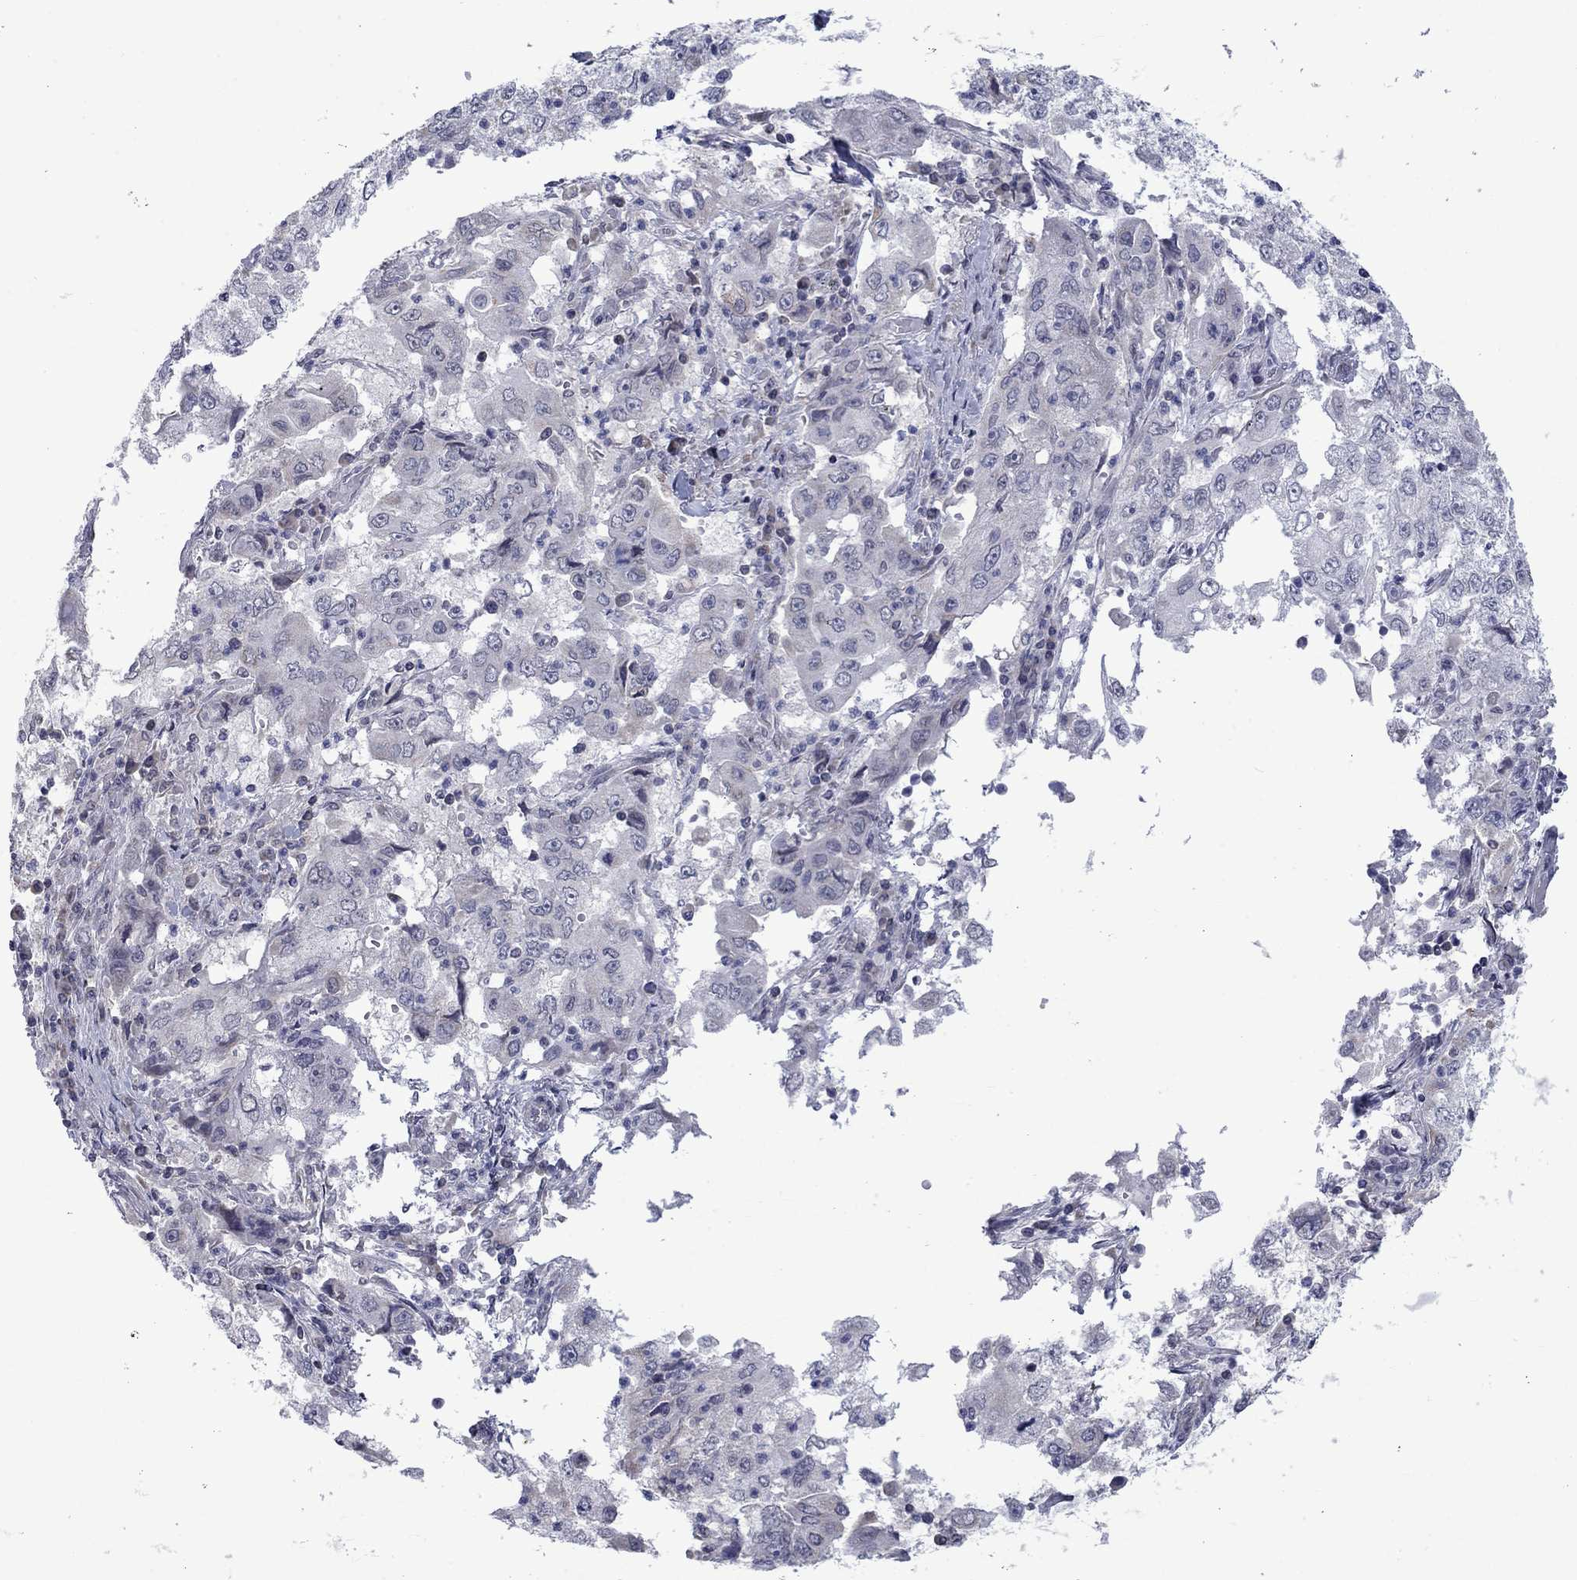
{"staining": {"intensity": "negative", "quantity": "none", "location": "none"}, "tissue": "cervical cancer", "cell_type": "Tumor cells", "image_type": "cancer", "snomed": [{"axis": "morphology", "description": "Squamous cell carcinoma, NOS"}, {"axis": "topography", "description": "Cervix"}], "caption": "Tumor cells are negative for brown protein staining in cervical squamous cell carcinoma.", "gene": "KCNJ16", "patient": {"sex": "female", "age": 36}}